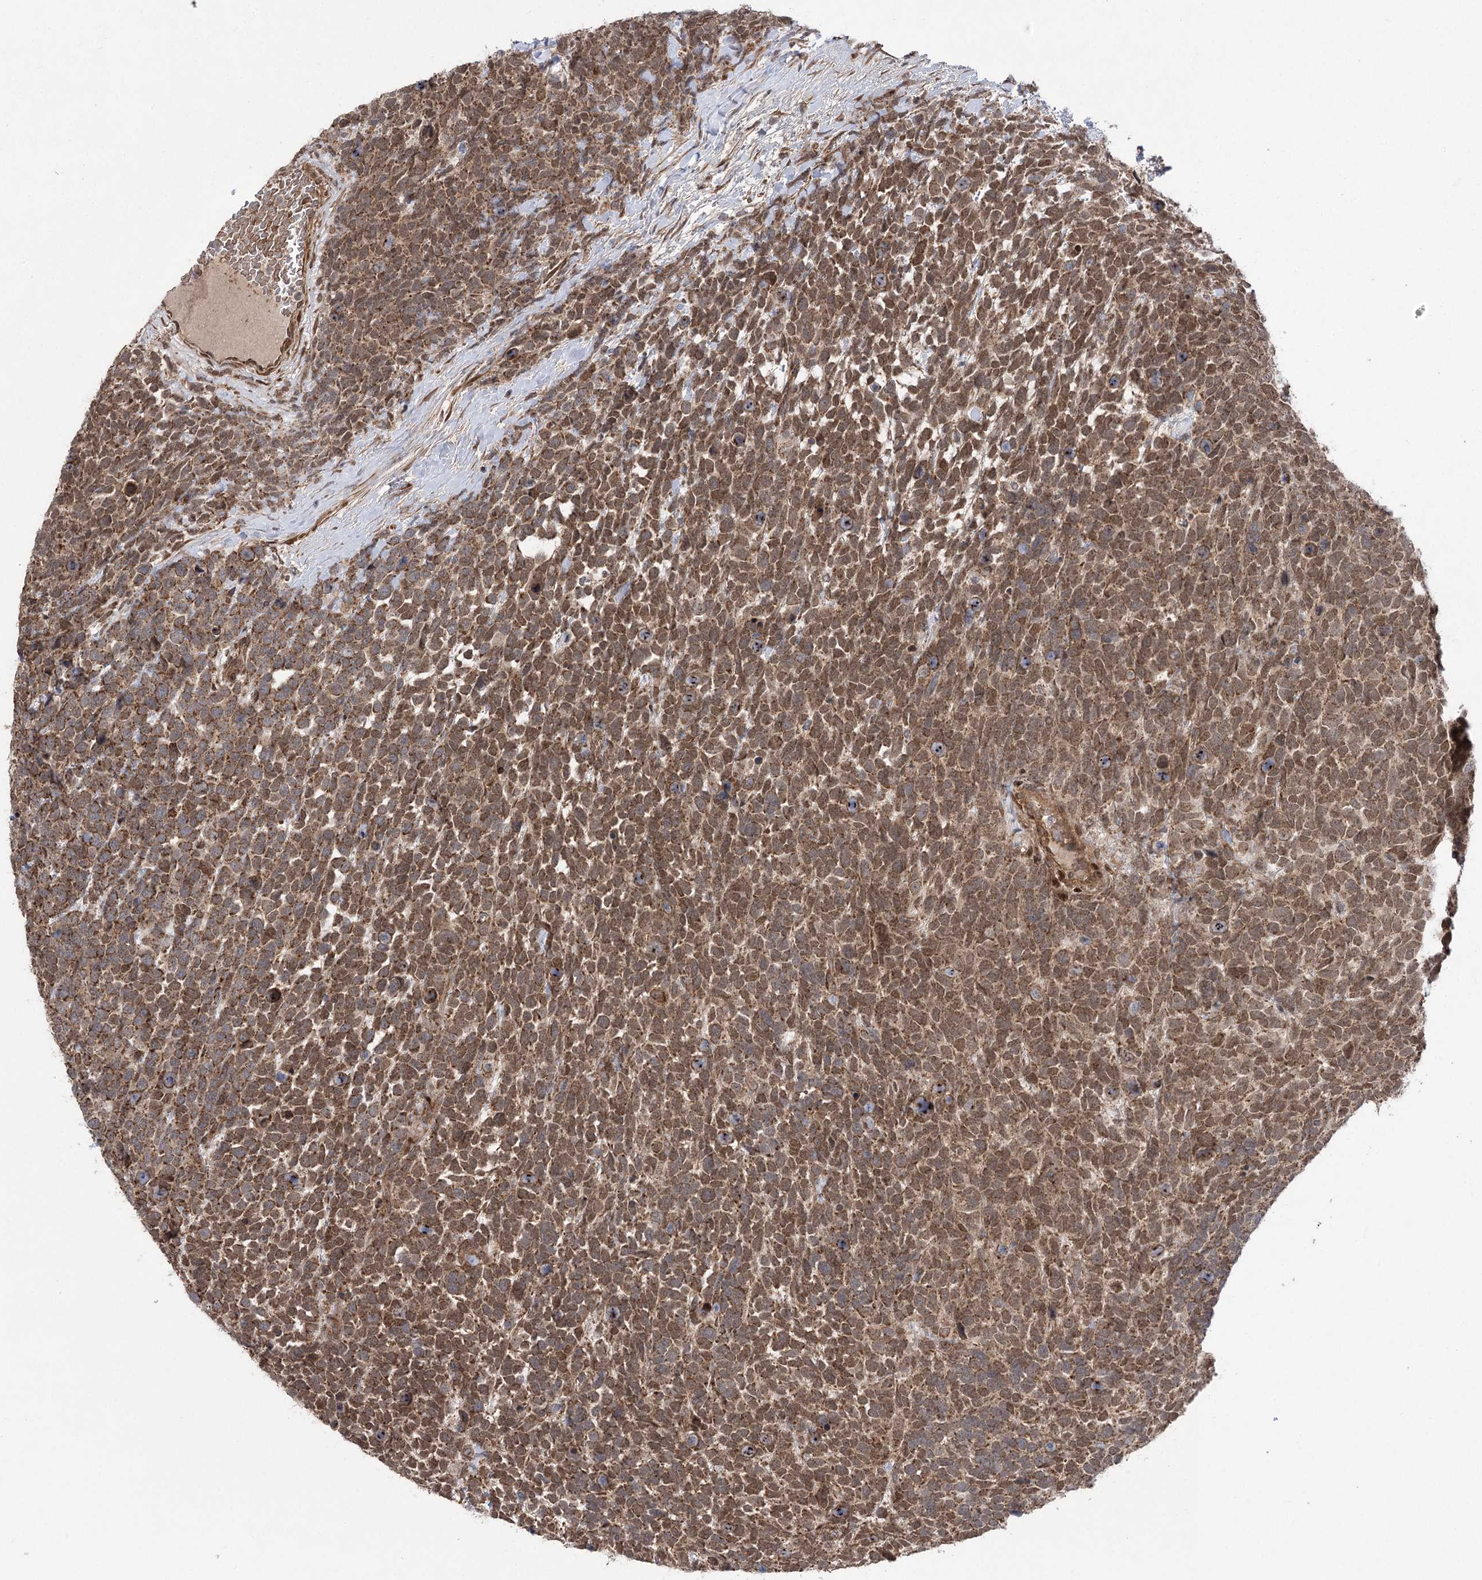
{"staining": {"intensity": "moderate", "quantity": ">75%", "location": "cytoplasmic/membranous,nuclear"}, "tissue": "urothelial cancer", "cell_type": "Tumor cells", "image_type": "cancer", "snomed": [{"axis": "morphology", "description": "Urothelial carcinoma, High grade"}, {"axis": "topography", "description": "Urinary bladder"}], "caption": "Urothelial carcinoma (high-grade) tissue shows moderate cytoplasmic/membranous and nuclear staining in approximately >75% of tumor cells, visualized by immunohistochemistry.", "gene": "TENM2", "patient": {"sex": "female", "age": 82}}